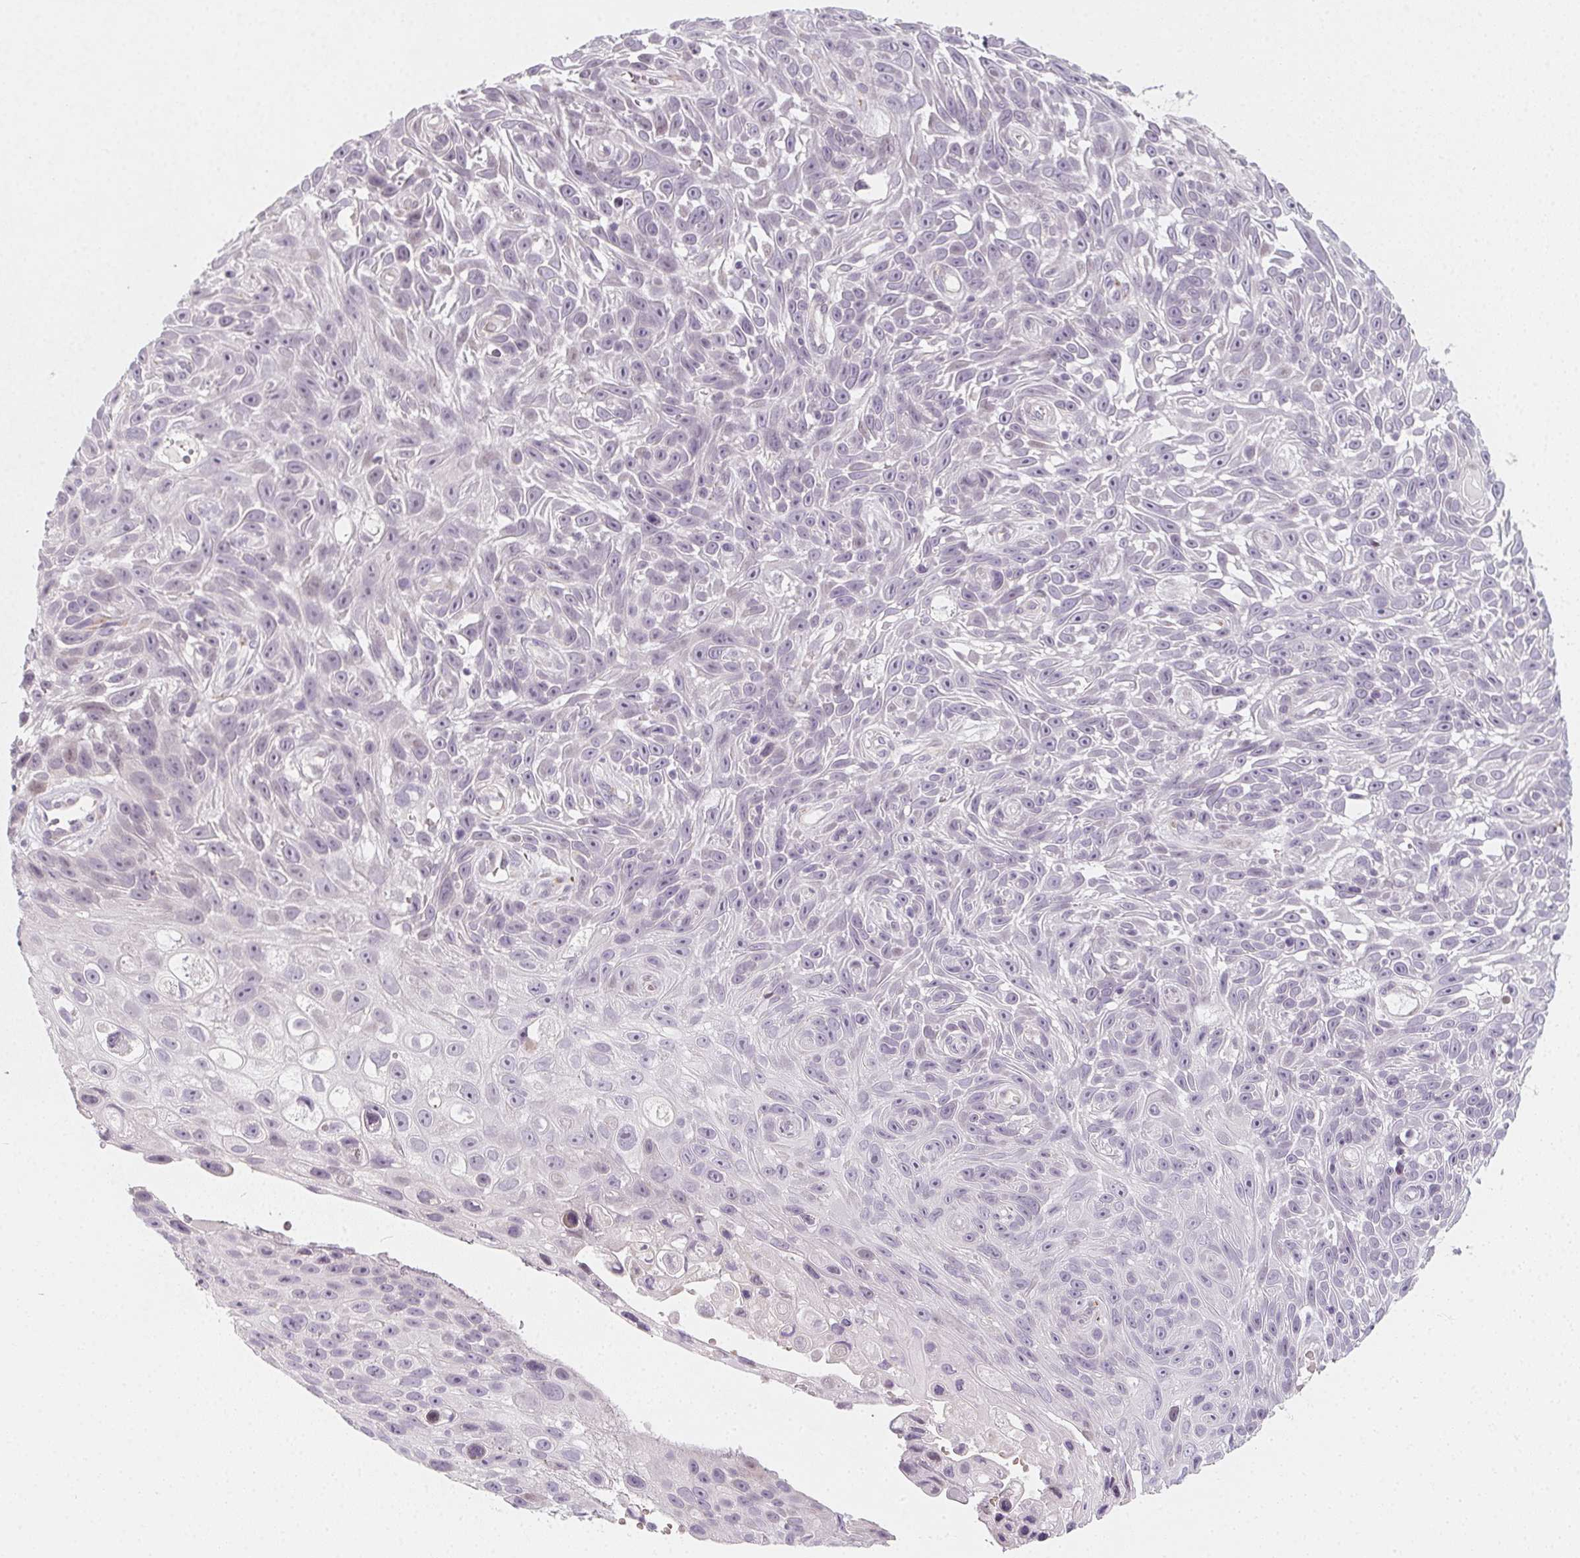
{"staining": {"intensity": "negative", "quantity": "none", "location": "none"}, "tissue": "skin cancer", "cell_type": "Tumor cells", "image_type": "cancer", "snomed": [{"axis": "morphology", "description": "Squamous cell carcinoma, NOS"}, {"axis": "topography", "description": "Skin"}], "caption": "The IHC photomicrograph has no significant staining in tumor cells of skin cancer tissue.", "gene": "CCDC96", "patient": {"sex": "male", "age": 82}}